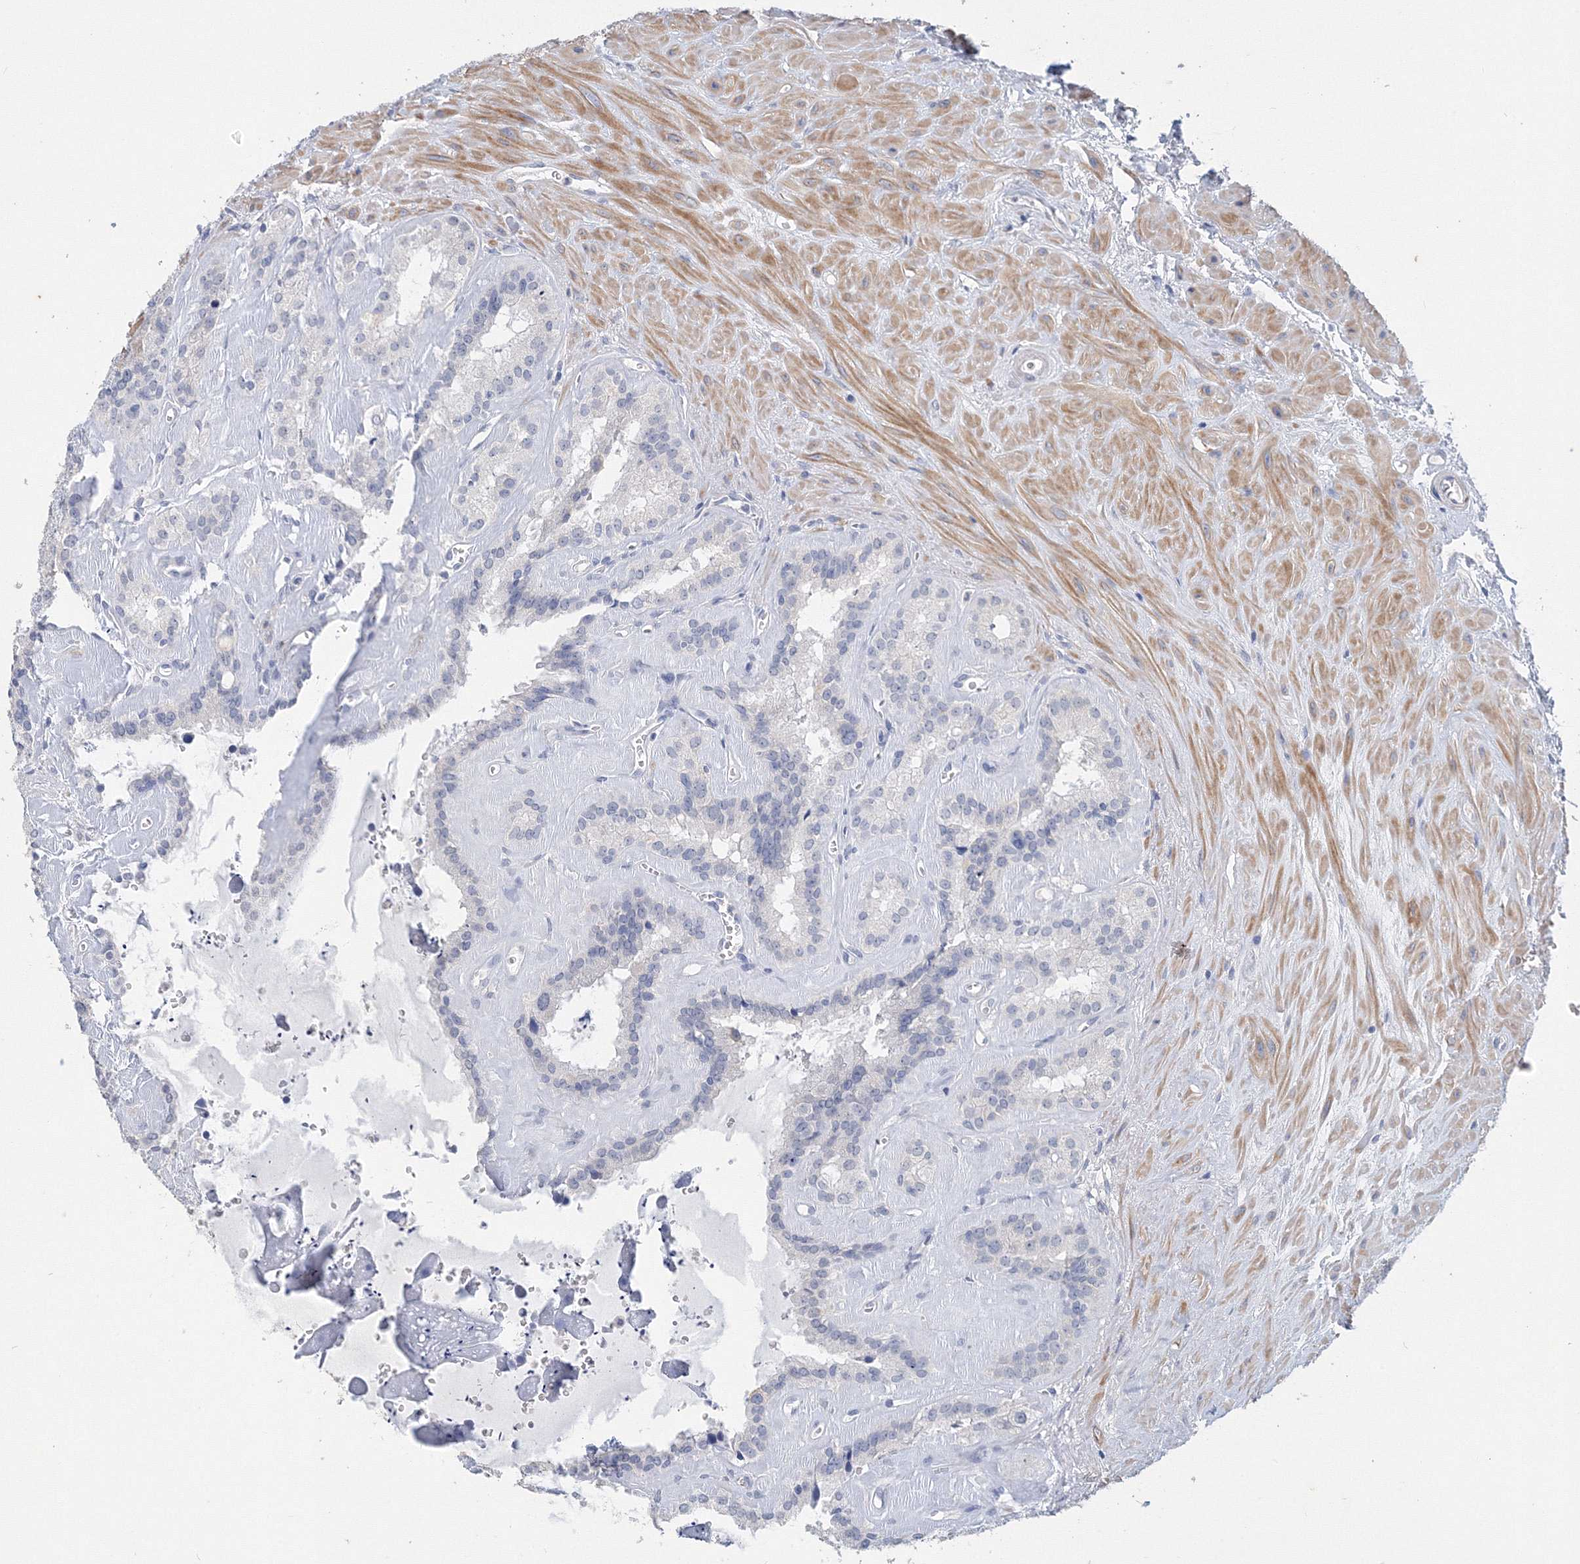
{"staining": {"intensity": "negative", "quantity": "none", "location": "none"}, "tissue": "seminal vesicle", "cell_type": "Glandular cells", "image_type": "normal", "snomed": [{"axis": "morphology", "description": "Normal tissue, NOS"}, {"axis": "topography", "description": "Prostate"}, {"axis": "topography", "description": "Seminal veicle"}], "caption": "This micrograph is of normal seminal vesicle stained with immunohistochemistry (IHC) to label a protein in brown with the nuclei are counter-stained blue. There is no expression in glandular cells.", "gene": "OSBPL6", "patient": {"sex": "male", "age": 59}}